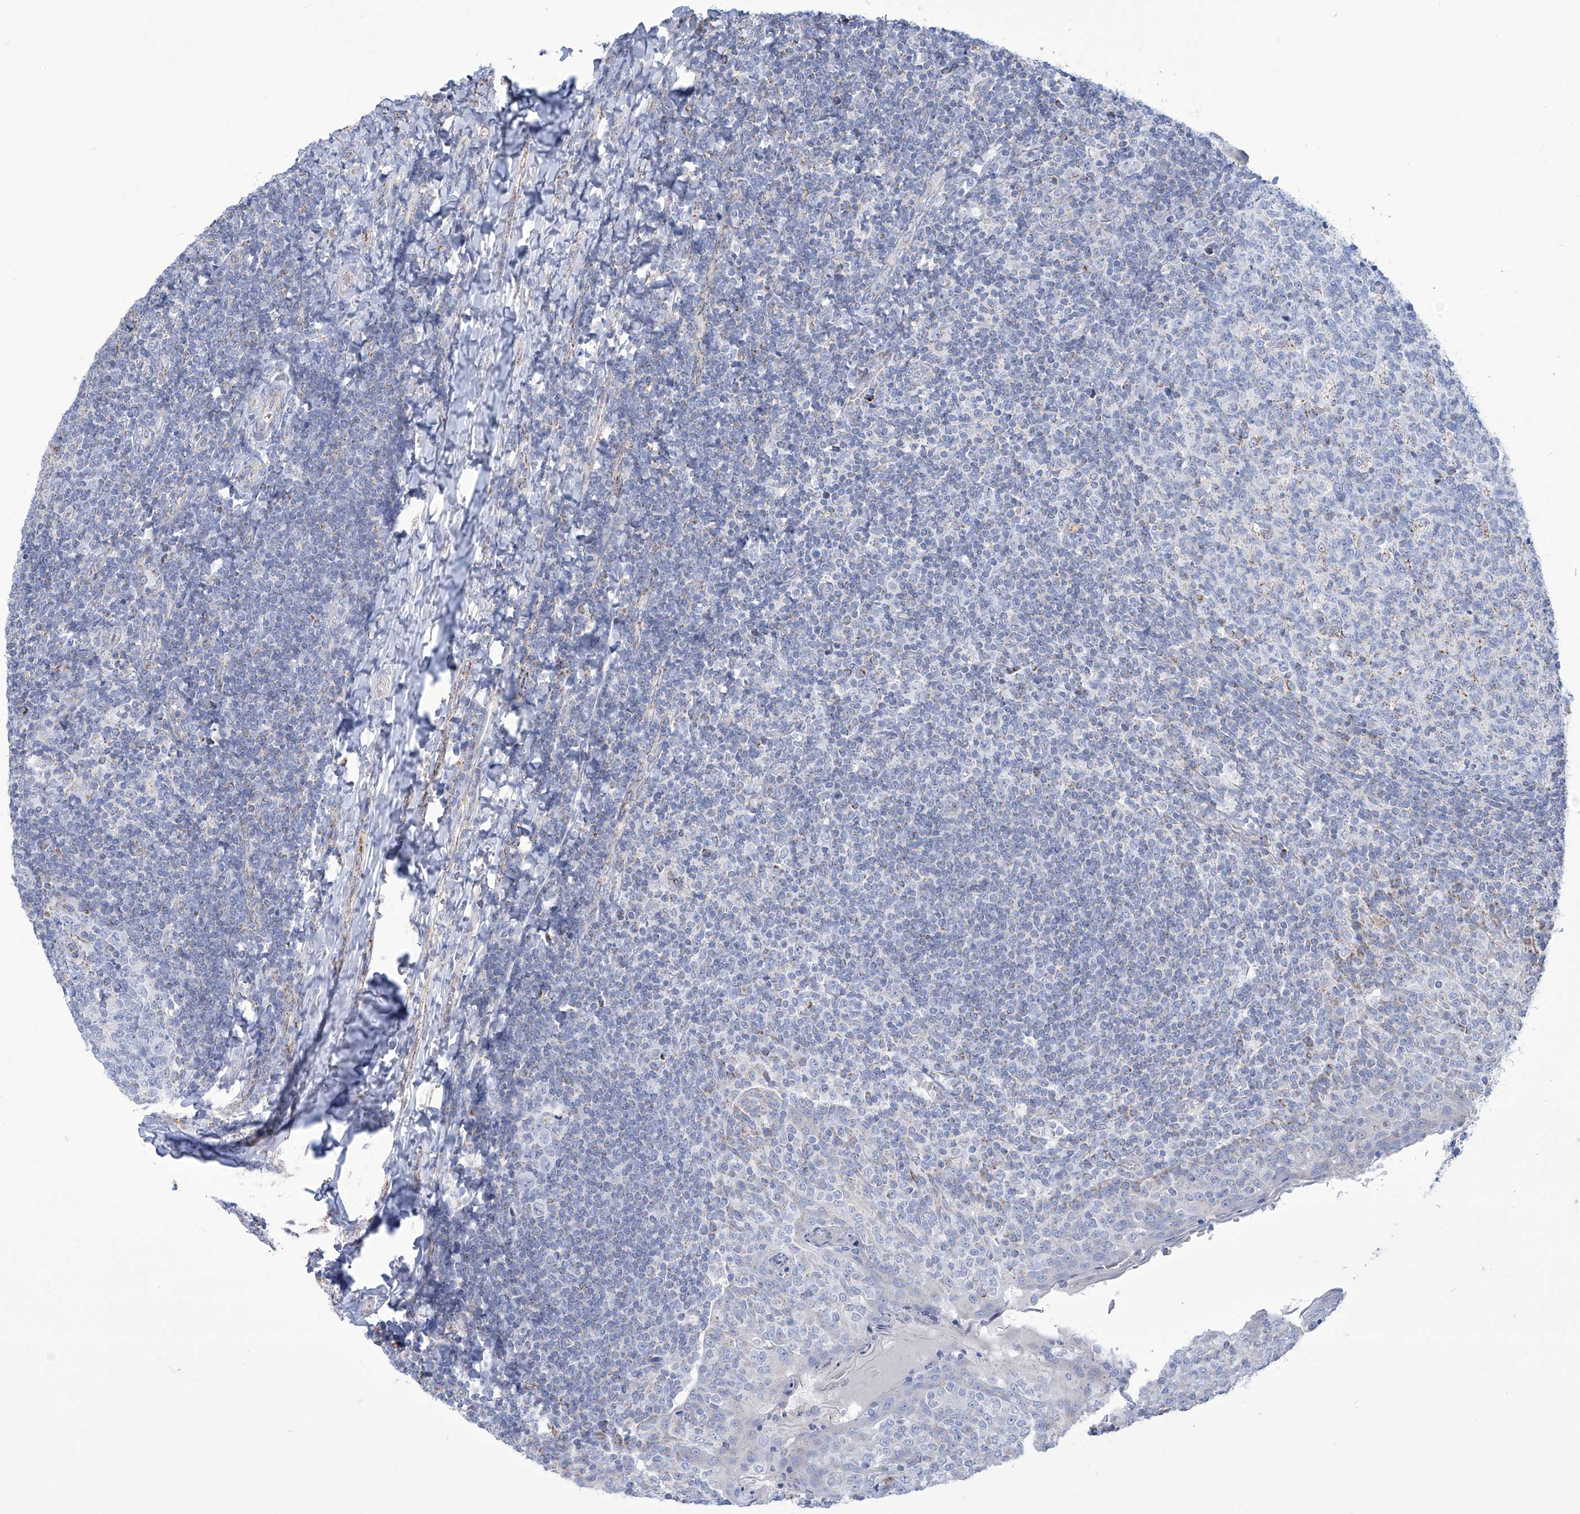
{"staining": {"intensity": "negative", "quantity": "none", "location": "none"}, "tissue": "tonsil", "cell_type": "Germinal center cells", "image_type": "normal", "snomed": [{"axis": "morphology", "description": "Normal tissue, NOS"}, {"axis": "topography", "description": "Tonsil"}], "caption": "Immunohistochemistry image of normal human tonsil stained for a protein (brown), which demonstrates no staining in germinal center cells.", "gene": "ALDH6A1", "patient": {"sex": "female", "age": 19}}